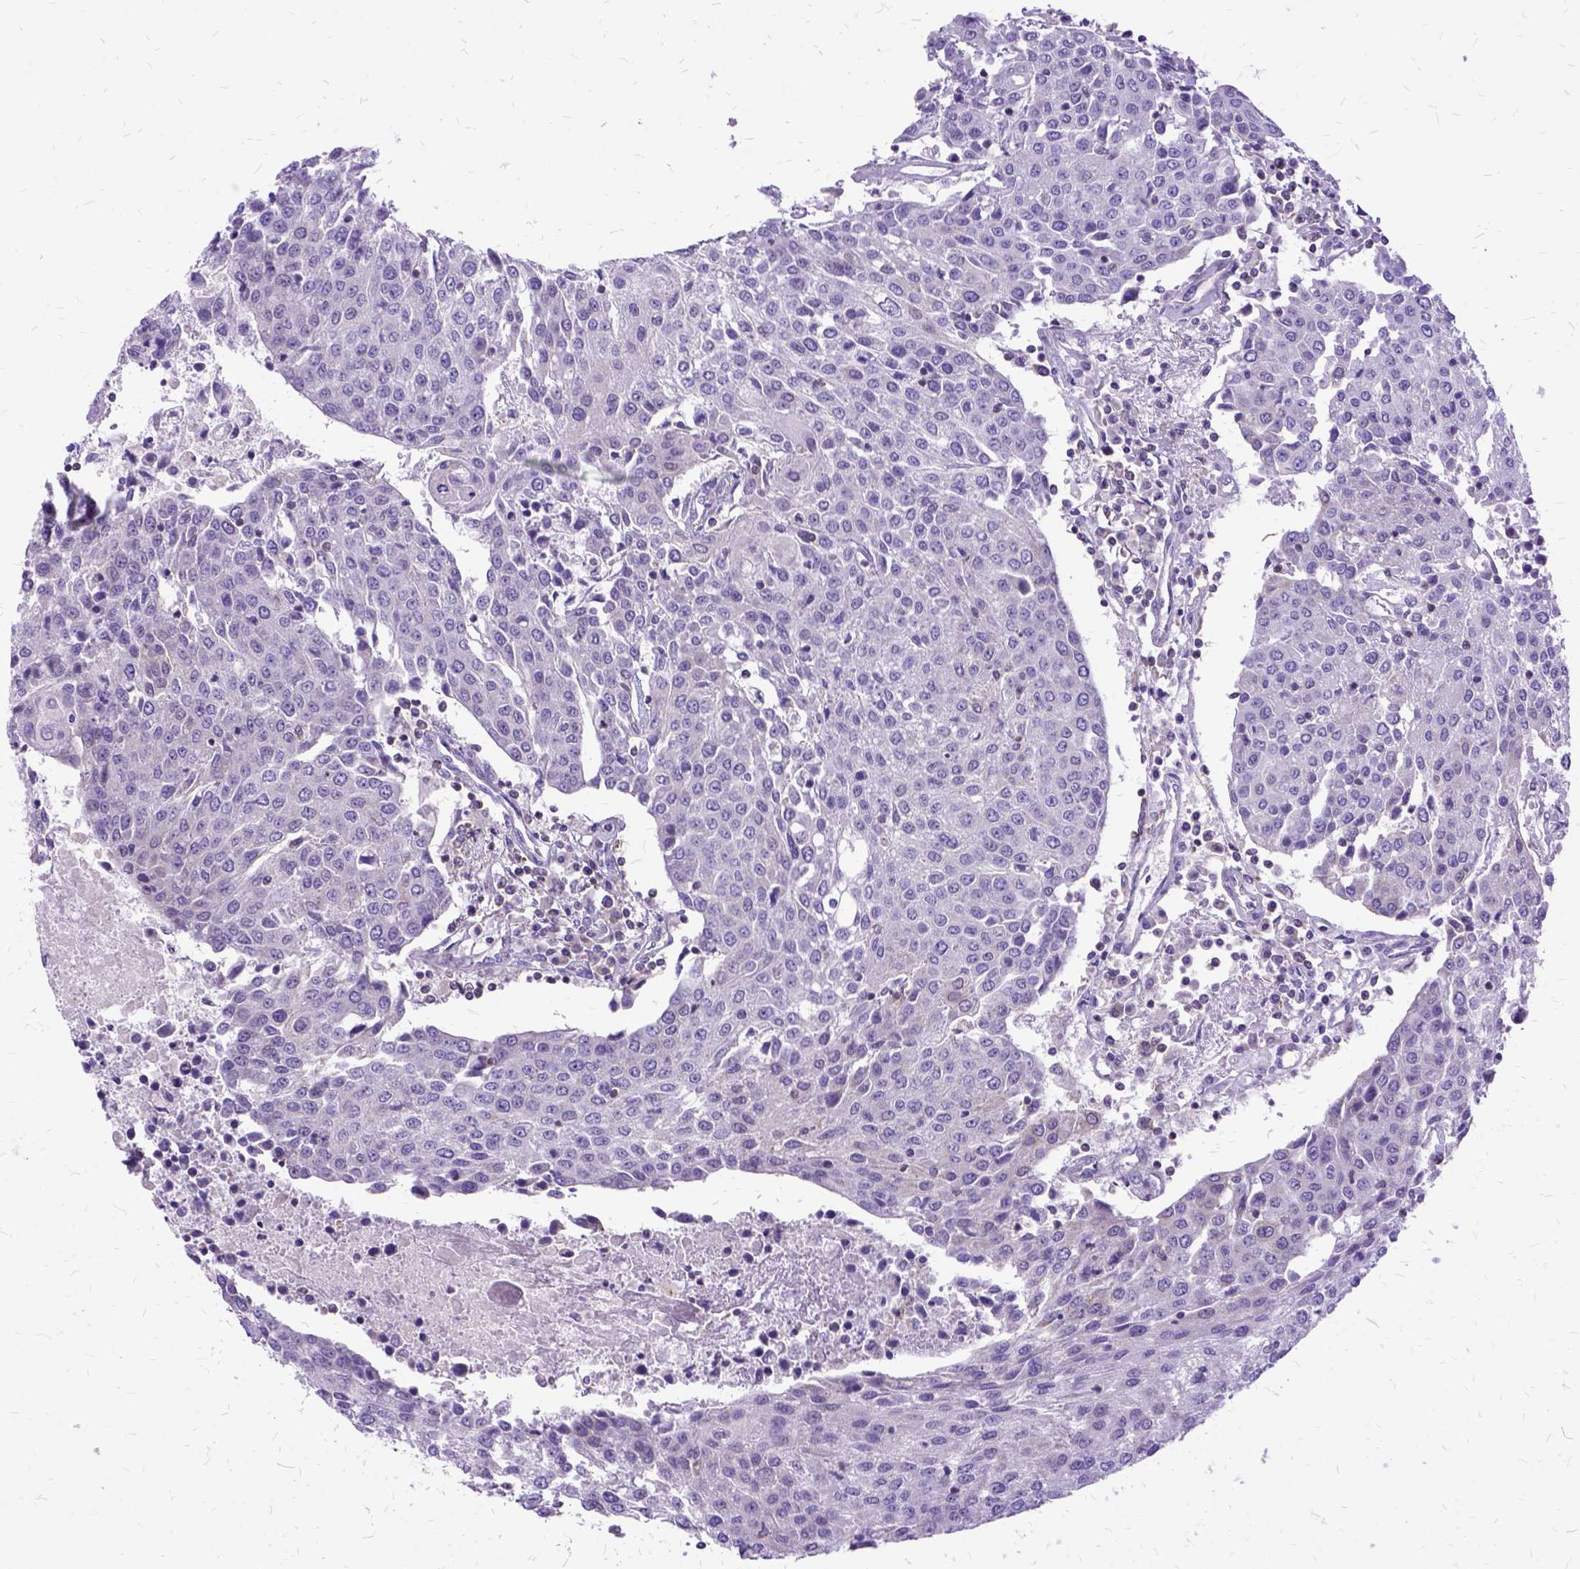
{"staining": {"intensity": "negative", "quantity": "none", "location": "none"}, "tissue": "urothelial cancer", "cell_type": "Tumor cells", "image_type": "cancer", "snomed": [{"axis": "morphology", "description": "Urothelial carcinoma, High grade"}, {"axis": "topography", "description": "Urinary bladder"}], "caption": "Immunohistochemistry (IHC) of urothelial cancer demonstrates no staining in tumor cells.", "gene": "OXCT1", "patient": {"sex": "female", "age": 85}}